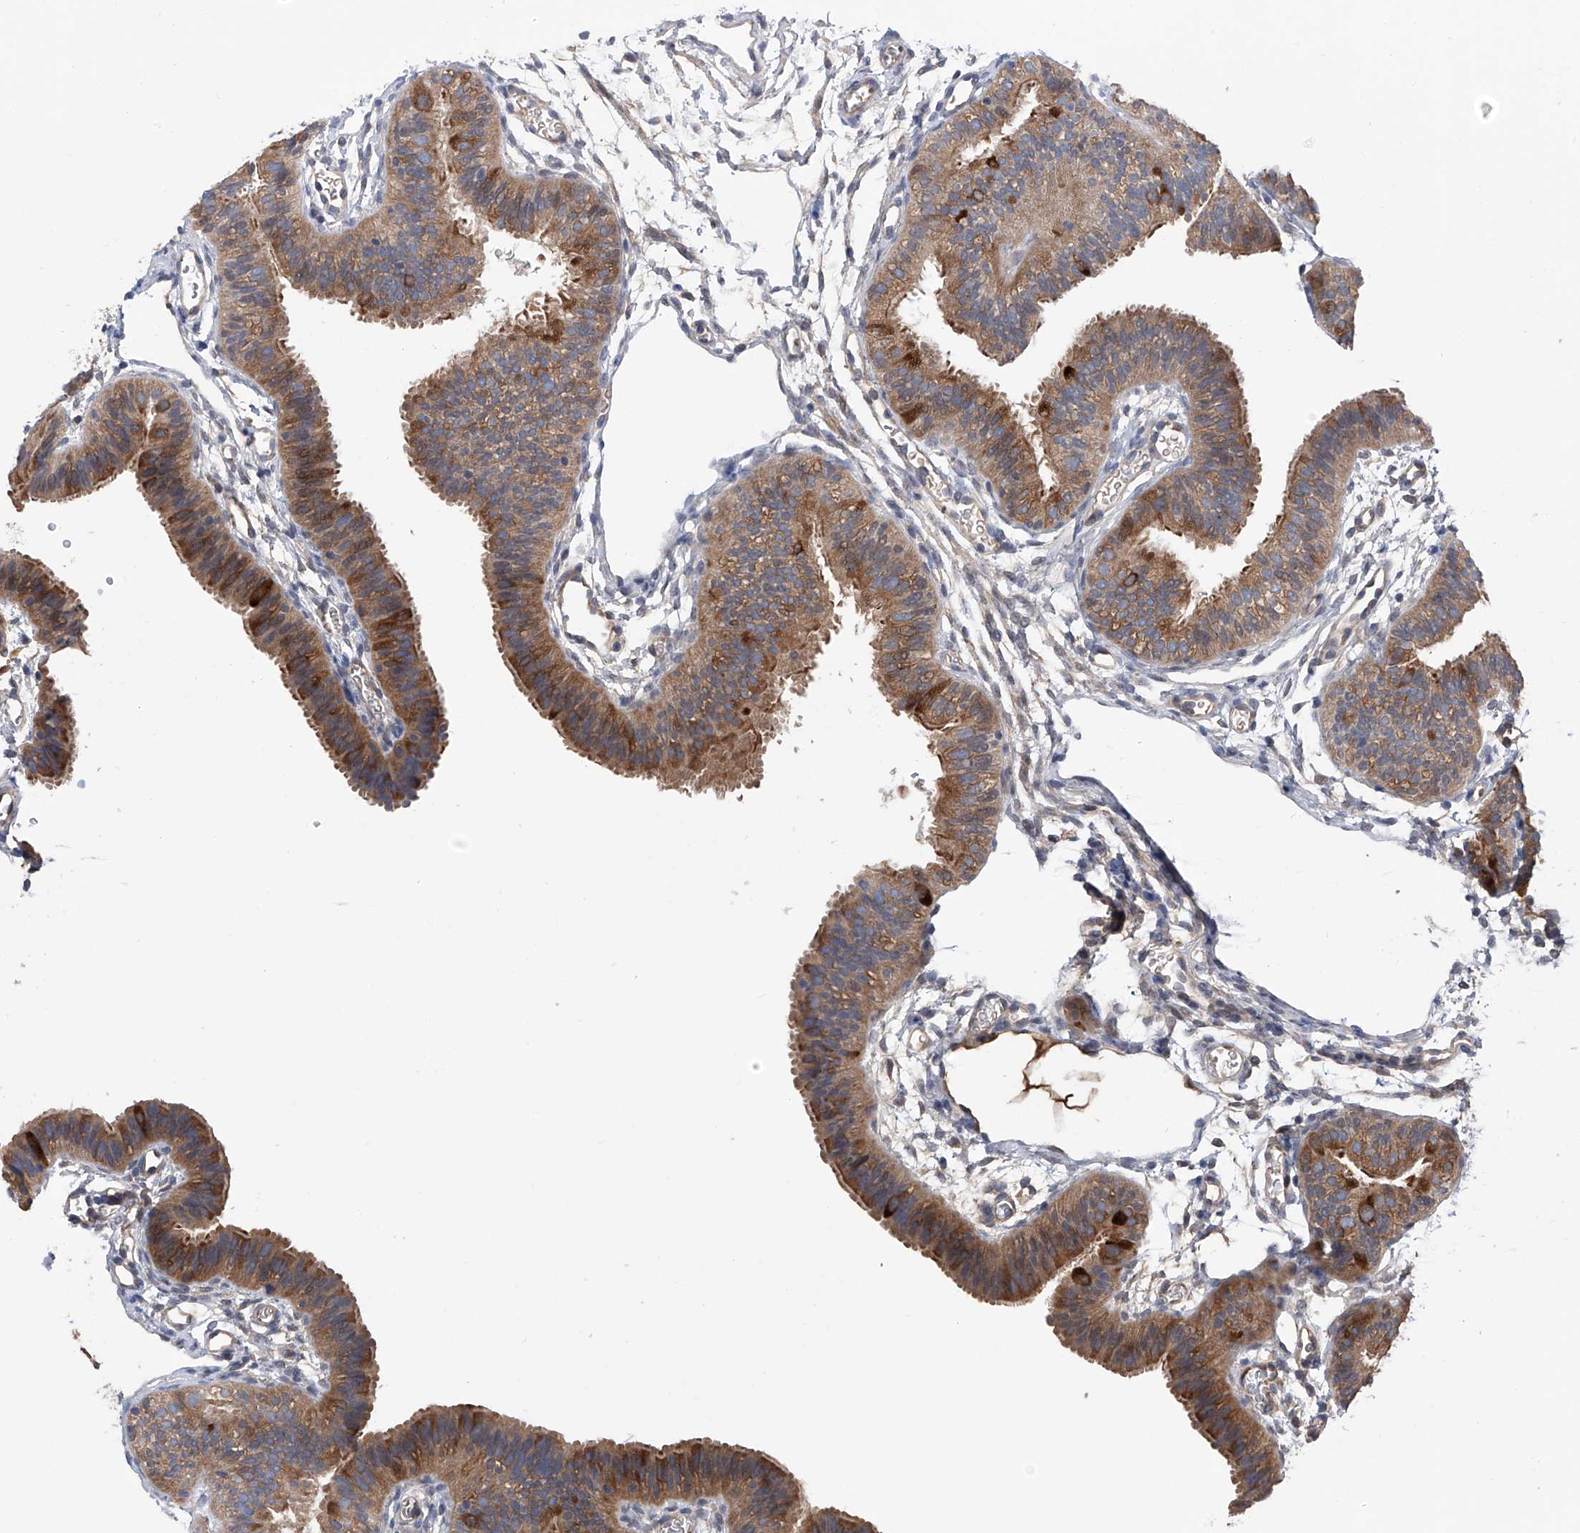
{"staining": {"intensity": "moderate", "quantity": ">75%", "location": "cytoplasmic/membranous"}, "tissue": "fallopian tube", "cell_type": "Glandular cells", "image_type": "normal", "snomed": [{"axis": "morphology", "description": "Normal tissue, NOS"}, {"axis": "topography", "description": "Fallopian tube"}], "caption": "Approximately >75% of glandular cells in benign human fallopian tube reveal moderate cytoplasmic/membranous protein expression as visualized by brown immunohistochemical staining.", "gene": "NUDT17", "patient": {"sex": "female", "age": 35}}